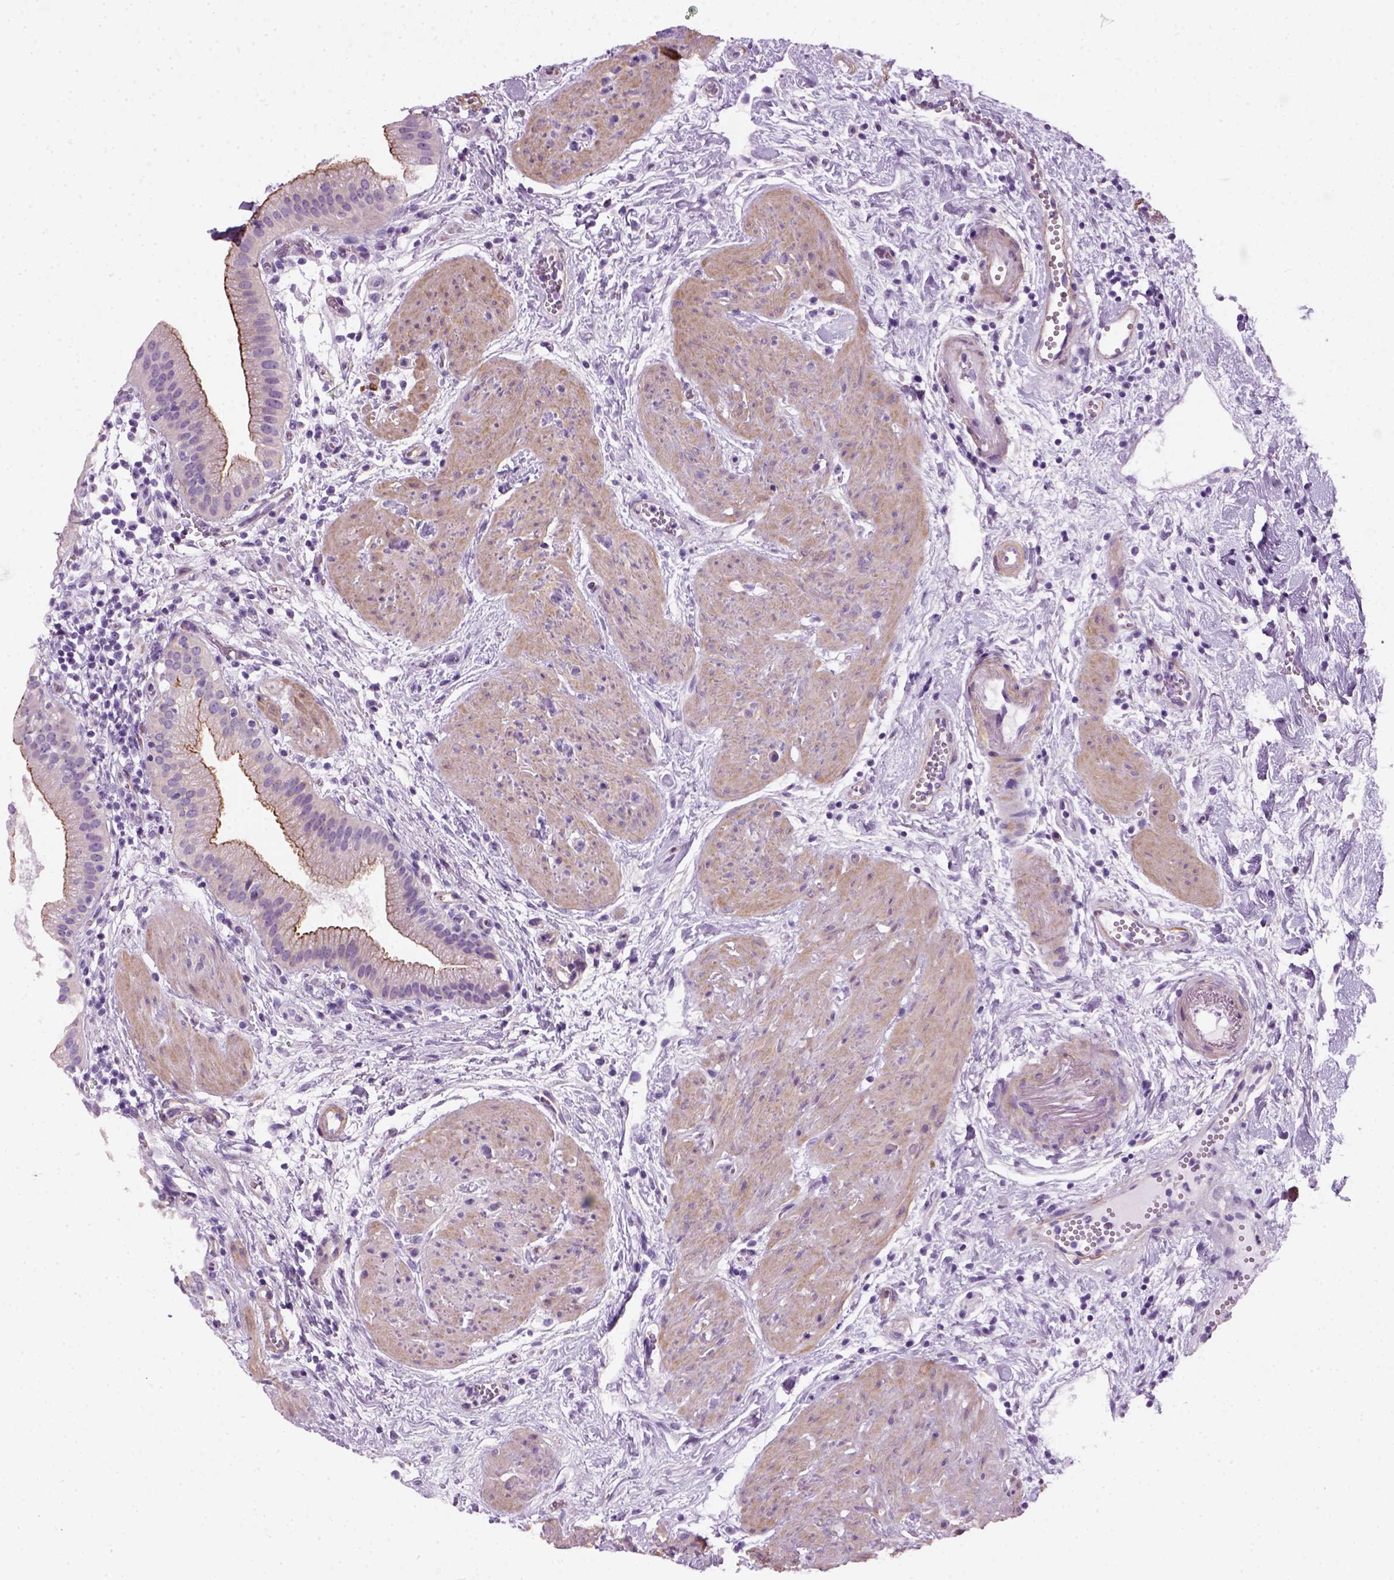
{"staining": {"intensity": "moderate", "quantity": ">75%", "location": "cytoplasmic/membranous"}, "tissue": "gallbladder", "cell_type": "Glandular cells", "image_type": "normal", "snomed": [{"axis": "morphology", "description": "Normal tissue, NOS"}, {"axis": "topography", "description": "Gallbladder"}], "caption": "Protein staining by immunohistochemistry demonstrates moderate cytoplasmic/membranous expression in approximately >75% of glandular cells in unremarkable gallbladder.", "gene": "FAM161A", "patient": {"sex": "female", "age": 65}}